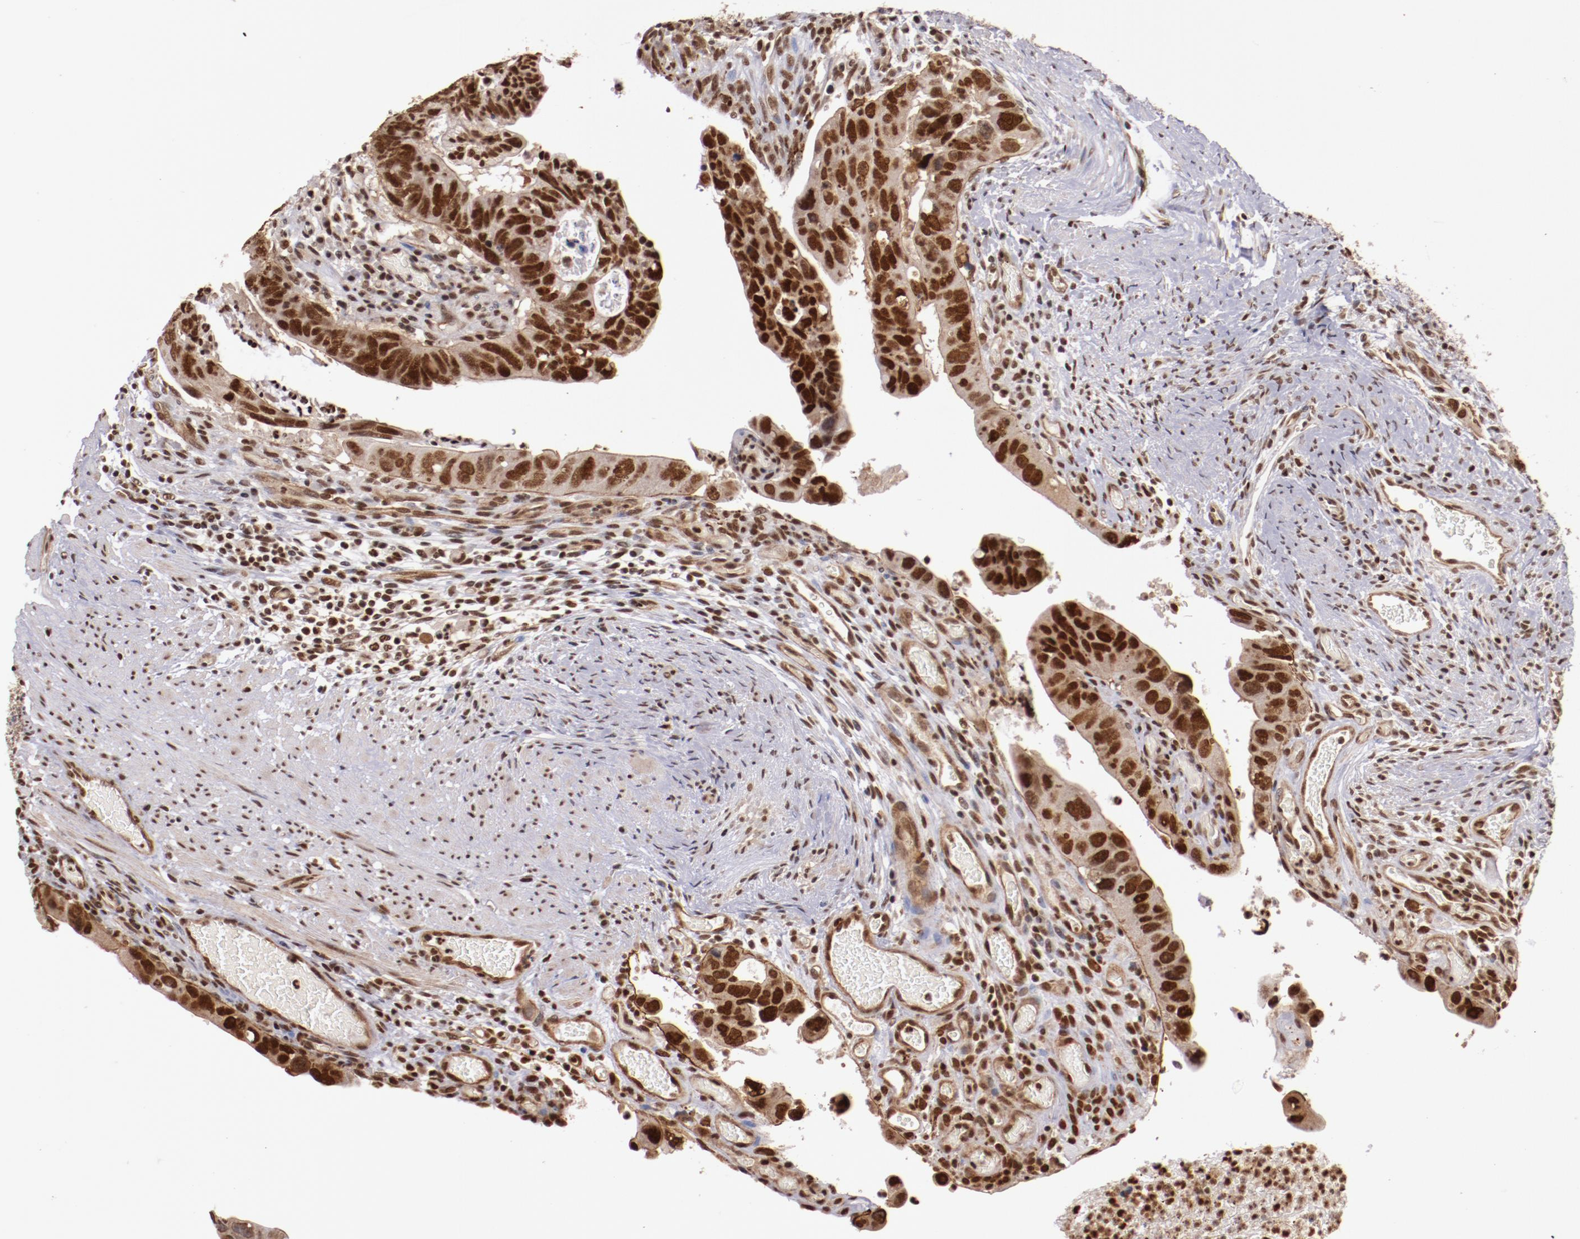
{"staining": {"intensity": "strong", "quantity": ">75%", "location": "nuclear"}, "tissue": "colorectal cancer", "cell_type": "Tumor cells", "image_type": "cancer", "snomed": [{"axis": "morphology", "description": "Adenocarcinoma, NOS"}, {"axis": "topography", "description": "Rectum"}], "caption": "Protein expression analysis of human colorectal cancer (adenocarcinoma) reveals strong nuclear staining in about >75% of tumor cells.", "gene": "STAG2", "patient": {"sex": "male", "age": 53}}